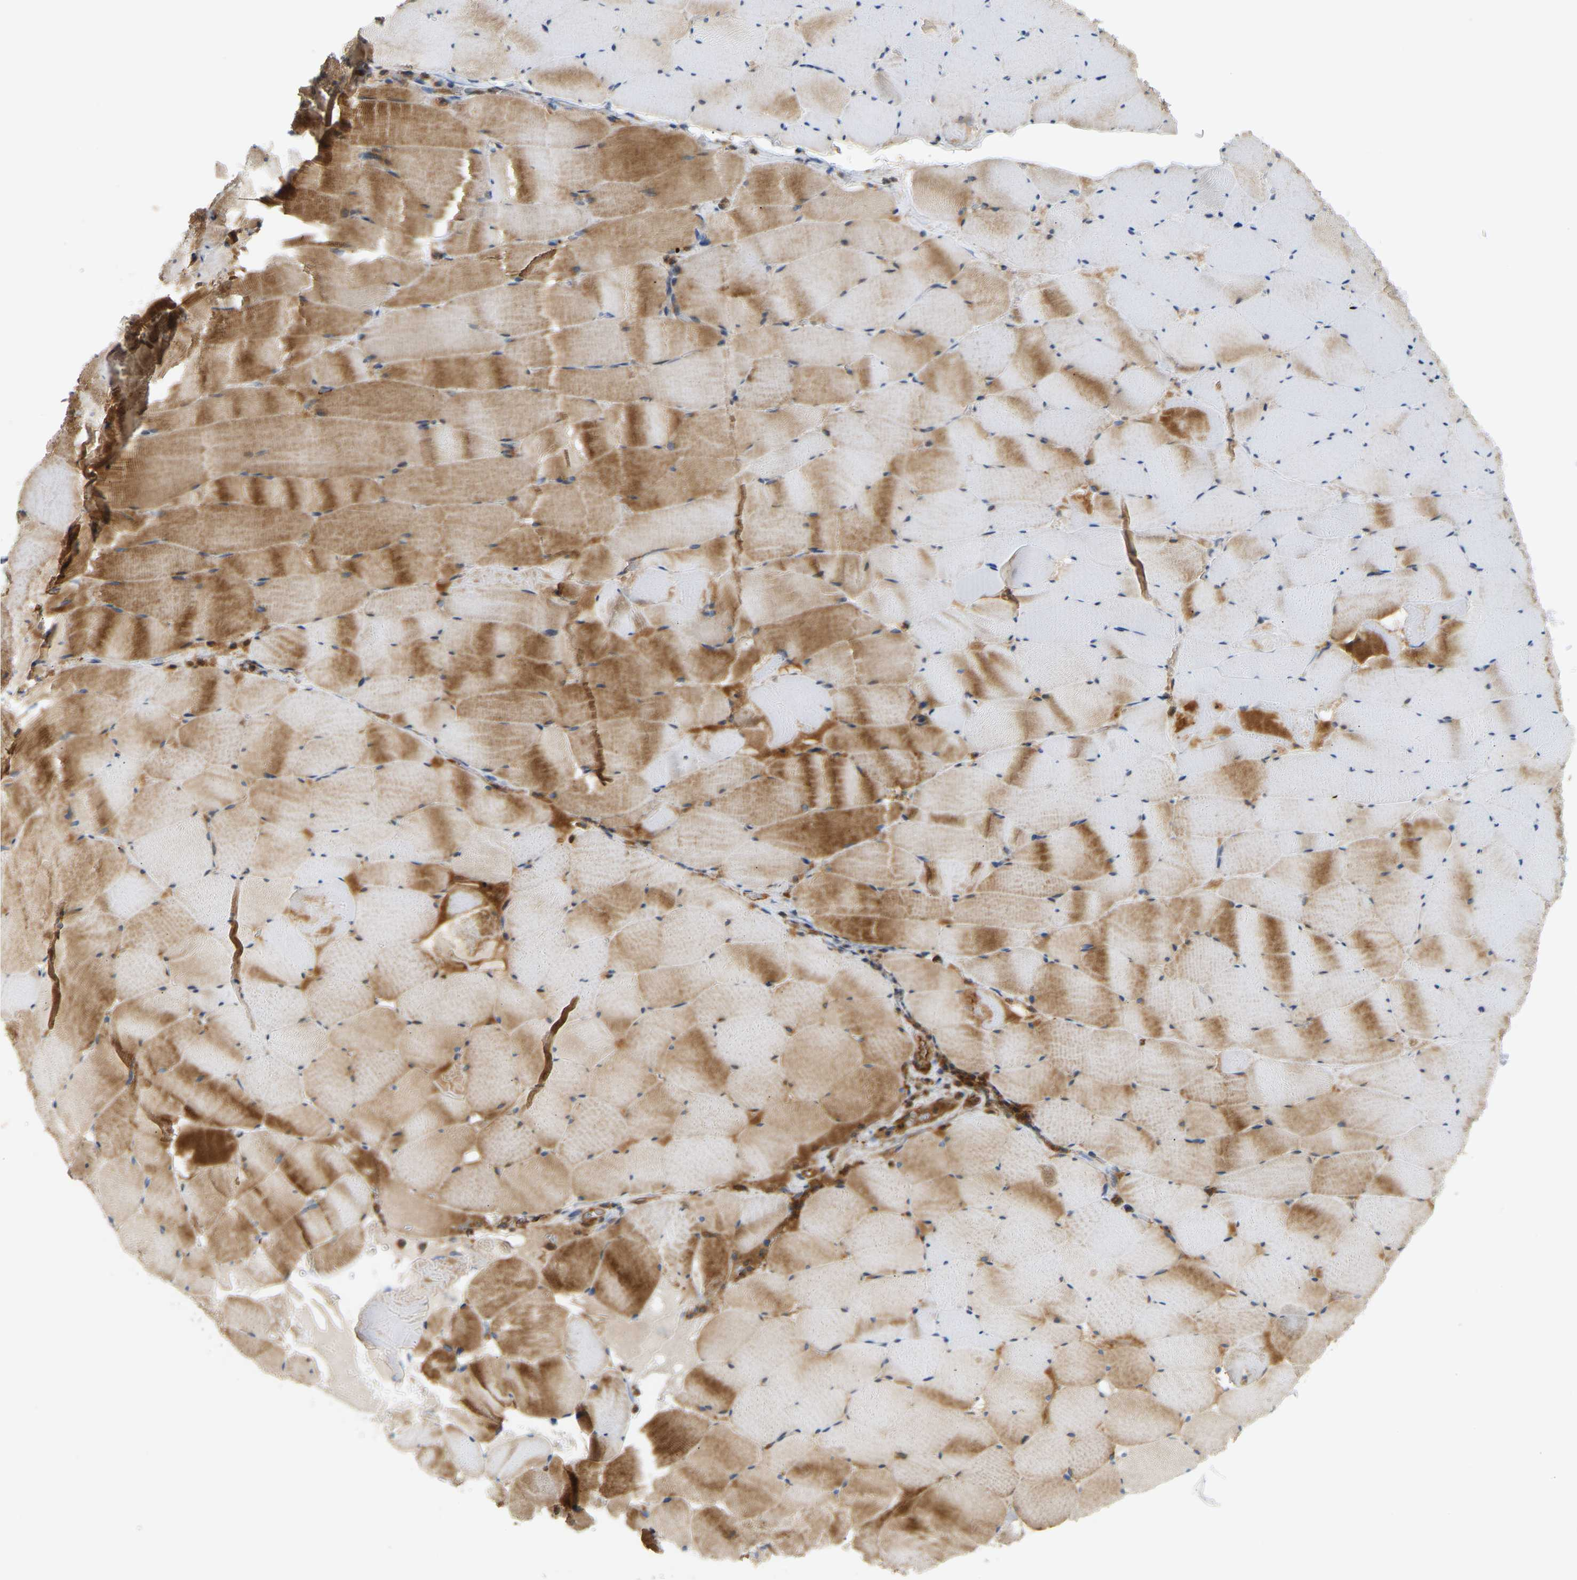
{"staining": {"intensity": "moderate", "quantity": ">75%", "location": "cytoplasmic/membranous"}, "tissue": "skeletal muscle", "cell_type": "Myocytes", "image_type": "normal", "snomed": [{"axis": "morphology", "description": "Normal tissue, NOS"}, {"axis": "topography", "description": "Skeletal muscle"}], "caption": "Immunohistochemistry (IHC) of benign skeletal muscle demonstrates medium levels of moderate cytoplasmic/membranous expression in approximately >75% of myocytes. (IHC, brightfield microscopy, high magnification).", "gene": "PLCG2", "patient": {"sex": "male", "age": 62}}